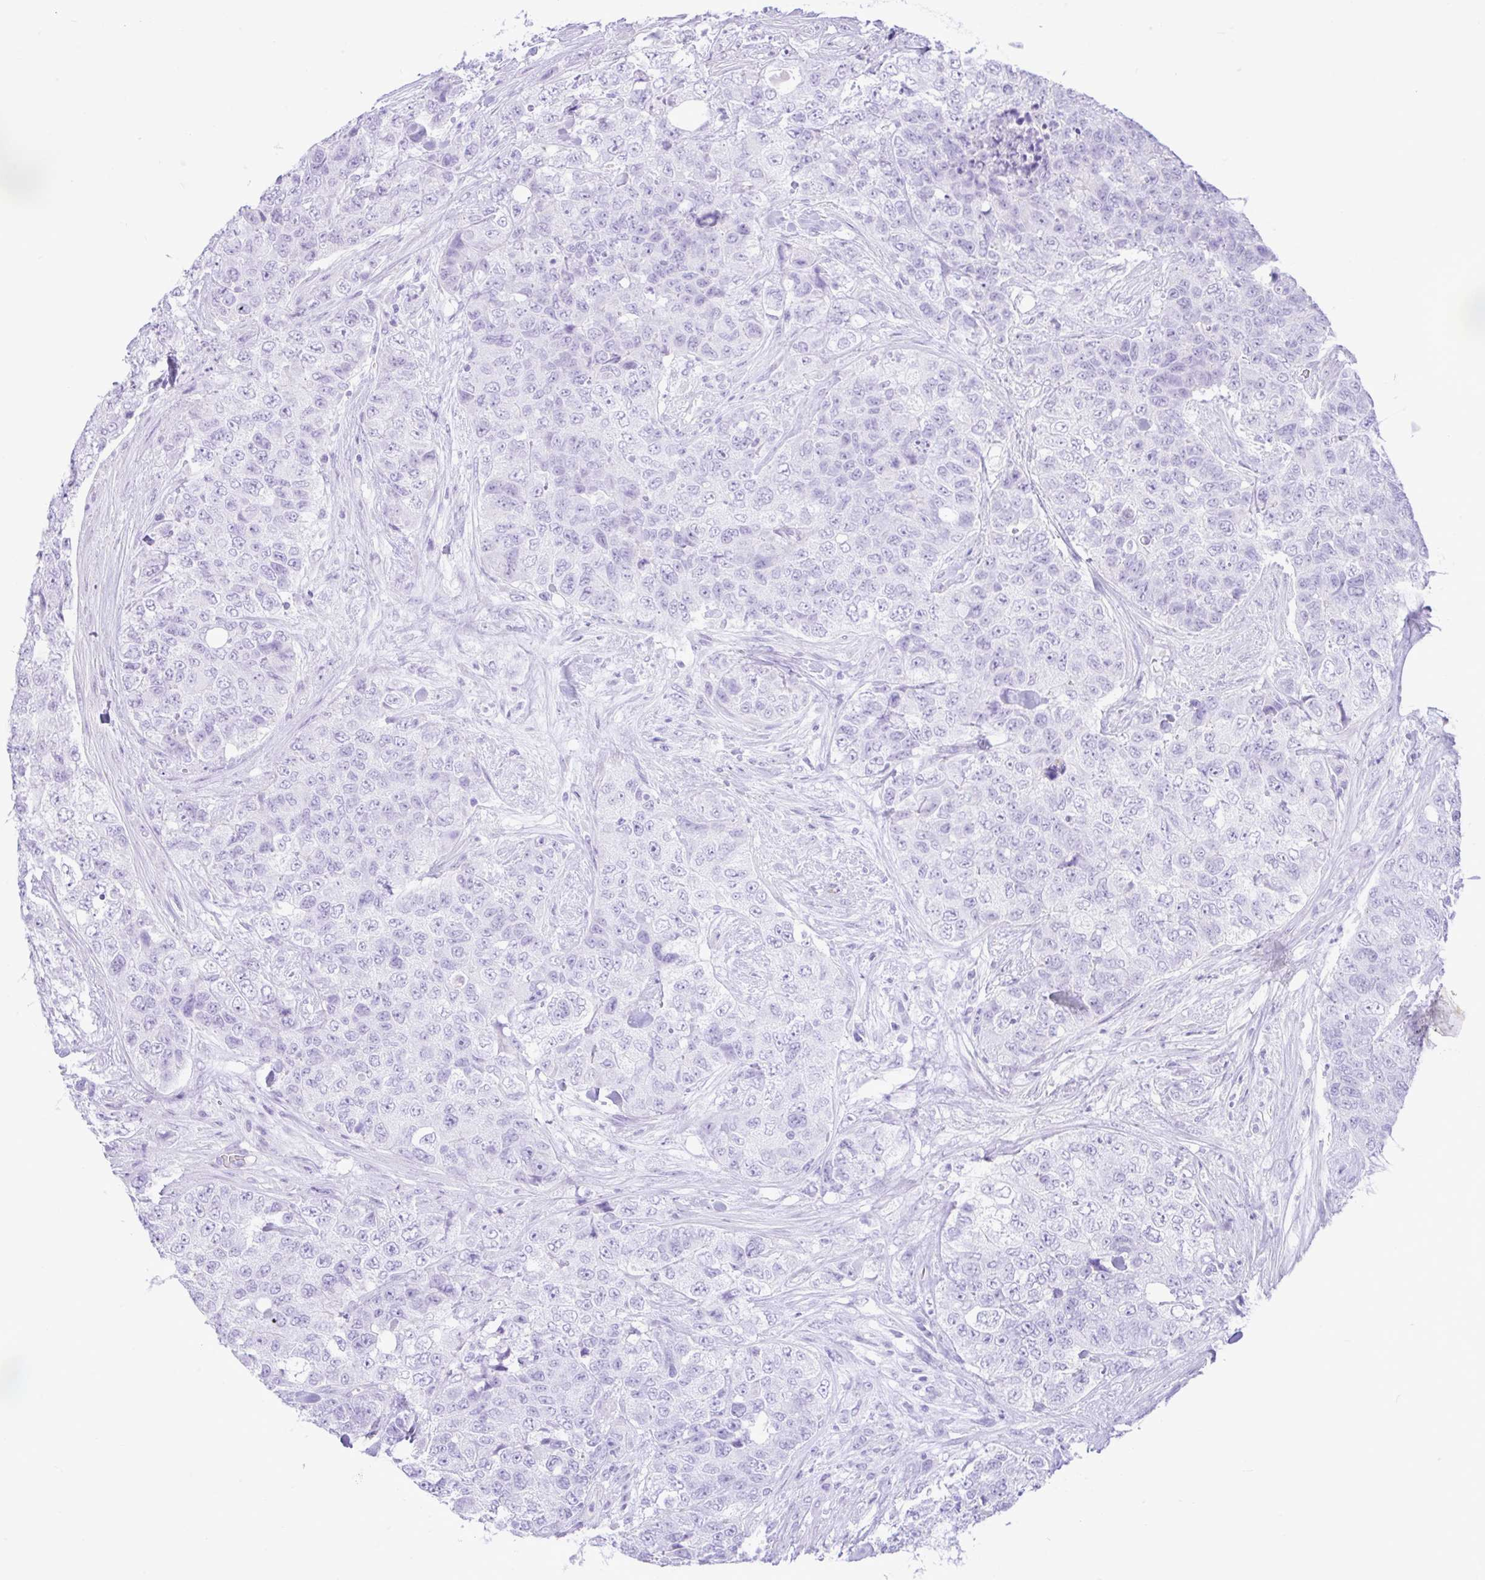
{"staining": {"intensity": "negative", "quantity": "none", "location": "none"}, "tissue": "urothelial cancer", "cell_type": "Tumor cells", "image_type": "cancer", "snomed": [{"axis": "morphology", "description": "Urothelial carcinoma, High grade"}, {"axis": "topography", "description": "Urinary bladder"}], "caption": "Immunohistochemical staining of urothelial cancer shows no significant expression in tumor cells. Brightfield microscopy of immunohistochemistry (IHC) stained with DAB (brown) and hematoxylin (blue), captured at high magnification.", "gene": "ZNF101", "patient": {"sex": "female", "age": 78}}